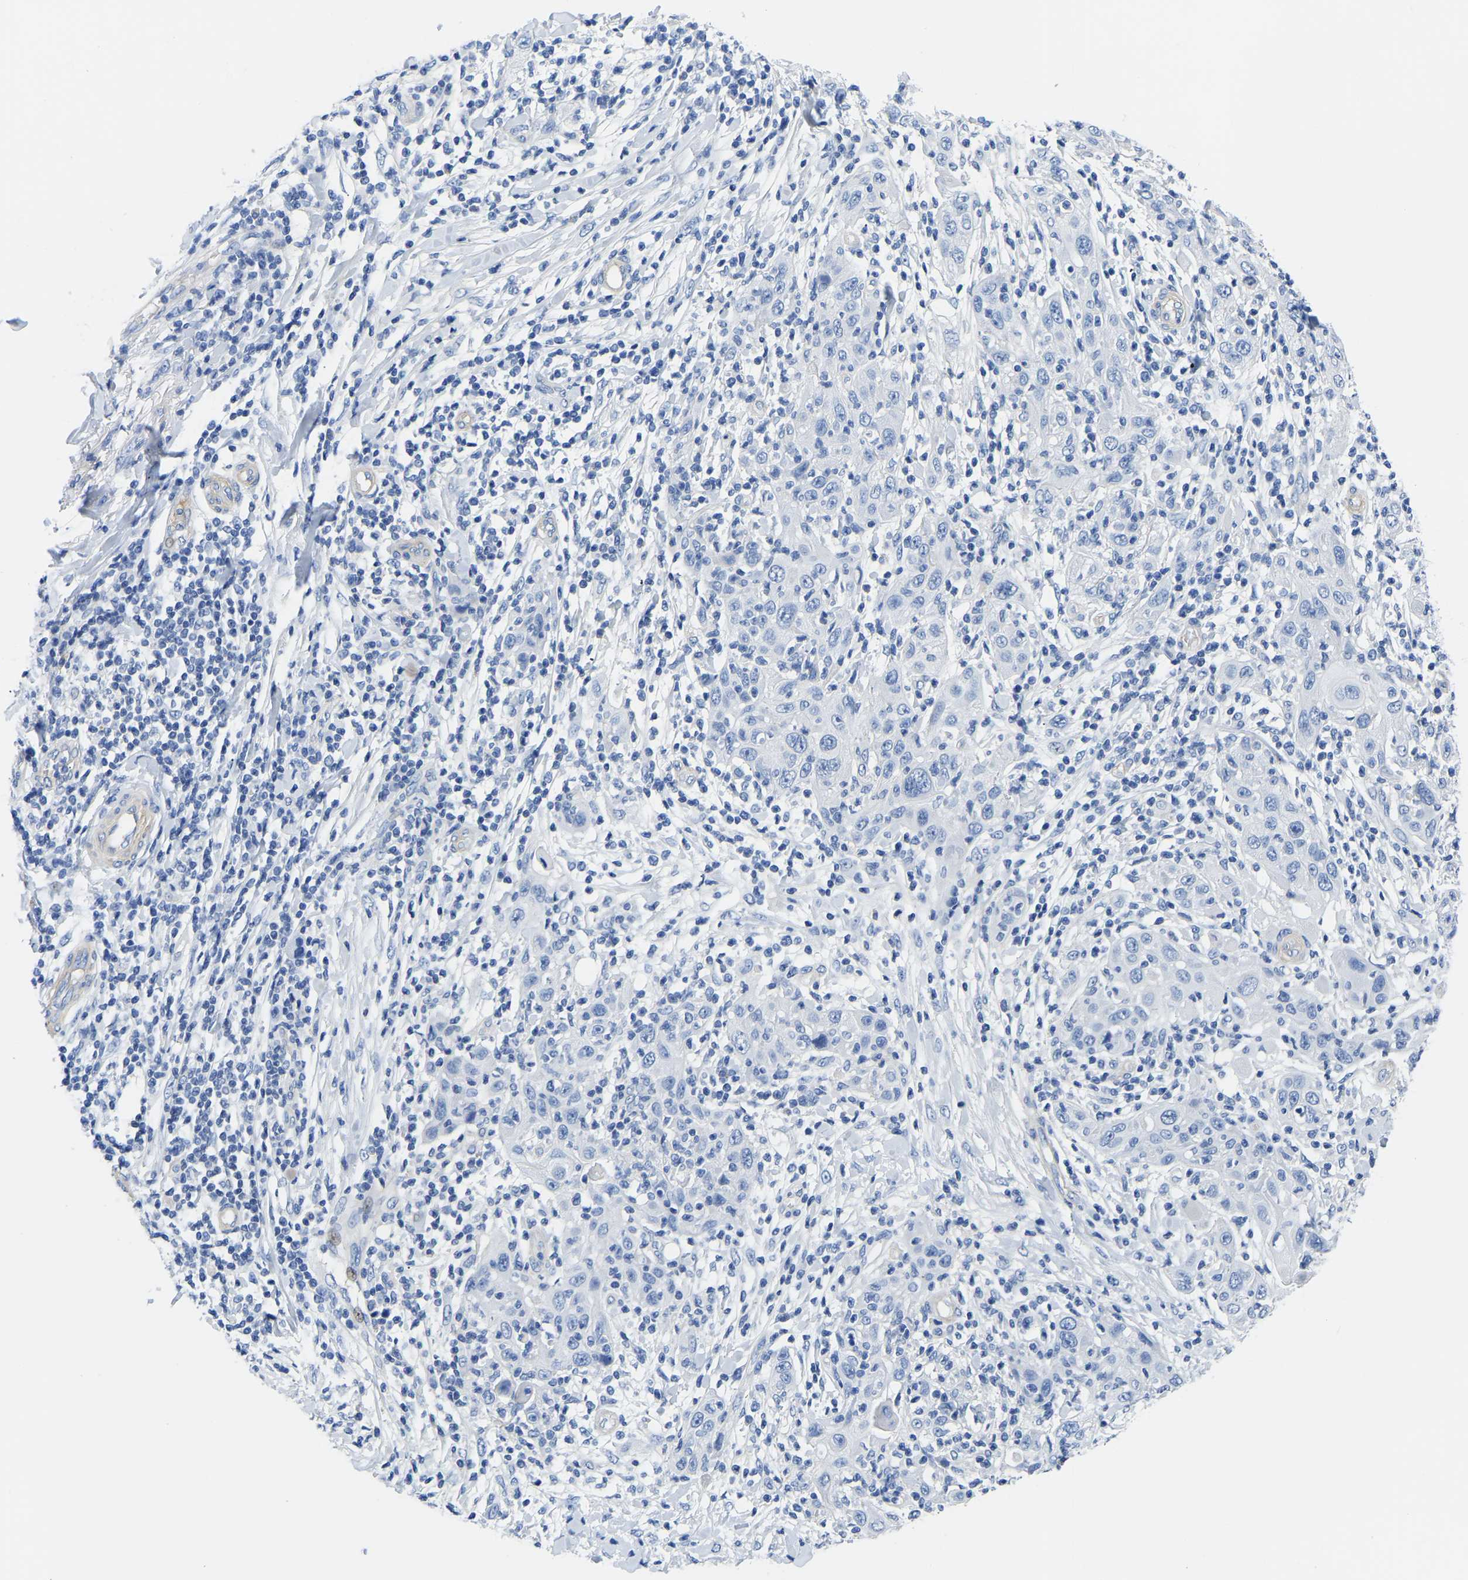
{"staining": {"intensity": "negative", "quantity": "none", "location": "none"}, "tissue": "skin cancer", "cell_type": "Tumor cells", "image_type": "cancer", "snomed": [{"axis": "morphology", "description": "Squamous cell carcinoma, NOS"}, {"axis": "topography", "description": "Skin"}], "caption": "This is an immunohistochemistry (IHC) photomicrograph of skin squamous cell carcinoma. There is no positivity in tumor cells.", "gene": "UPK3A", "patient": {"sex": "female", "age": 88}}